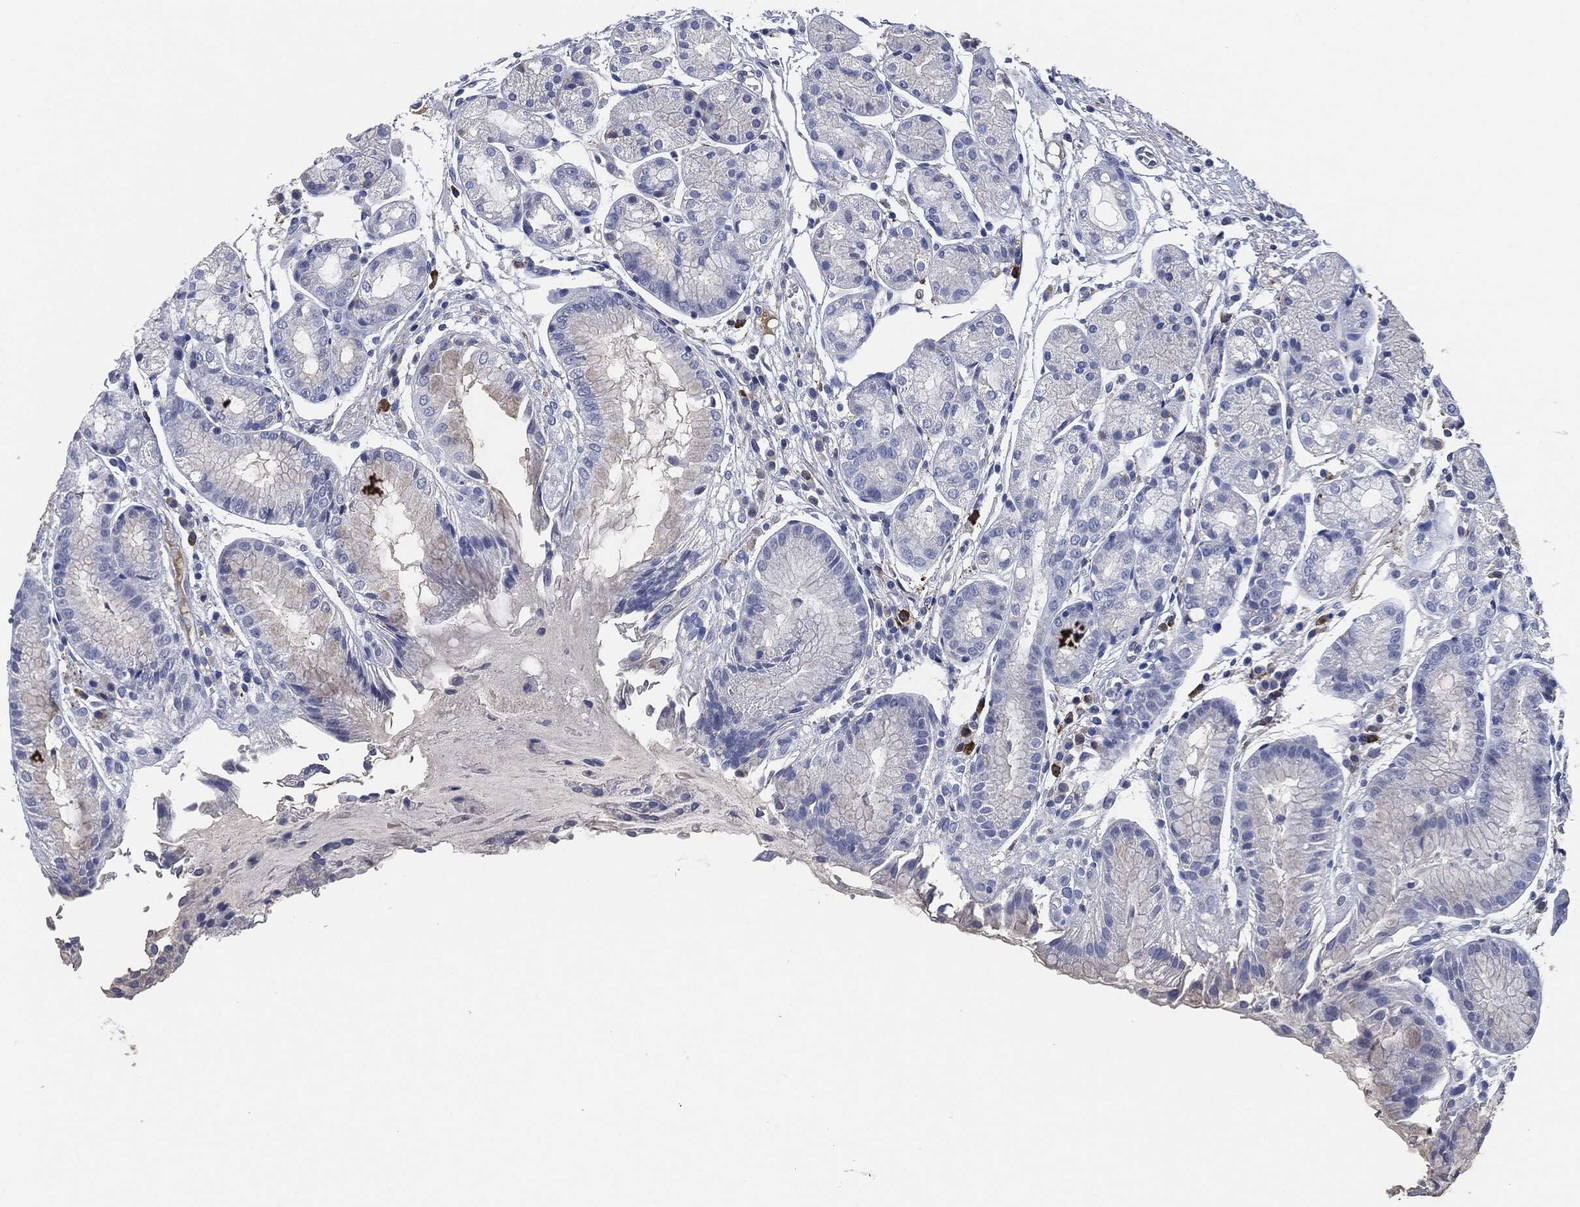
{"staining": {"intensity": "negative", "quantity": "none", "location": "none"}, "tissue": "stomach", "cell_type": "Glandular cells", "image_type": "normal", "snomed": [{"axis": "morphology", "description": "Normal tissue, NOS"}, {"axis": "topography", "description": "Stomach, upper"}], "caption": "Immunohistochemistry (IHC) of normal stomach reveals no staining in glandular cells. Nuclei are stained in blue.", "gene": "CD27", "patient": {"sex": "male", "age": 72}}